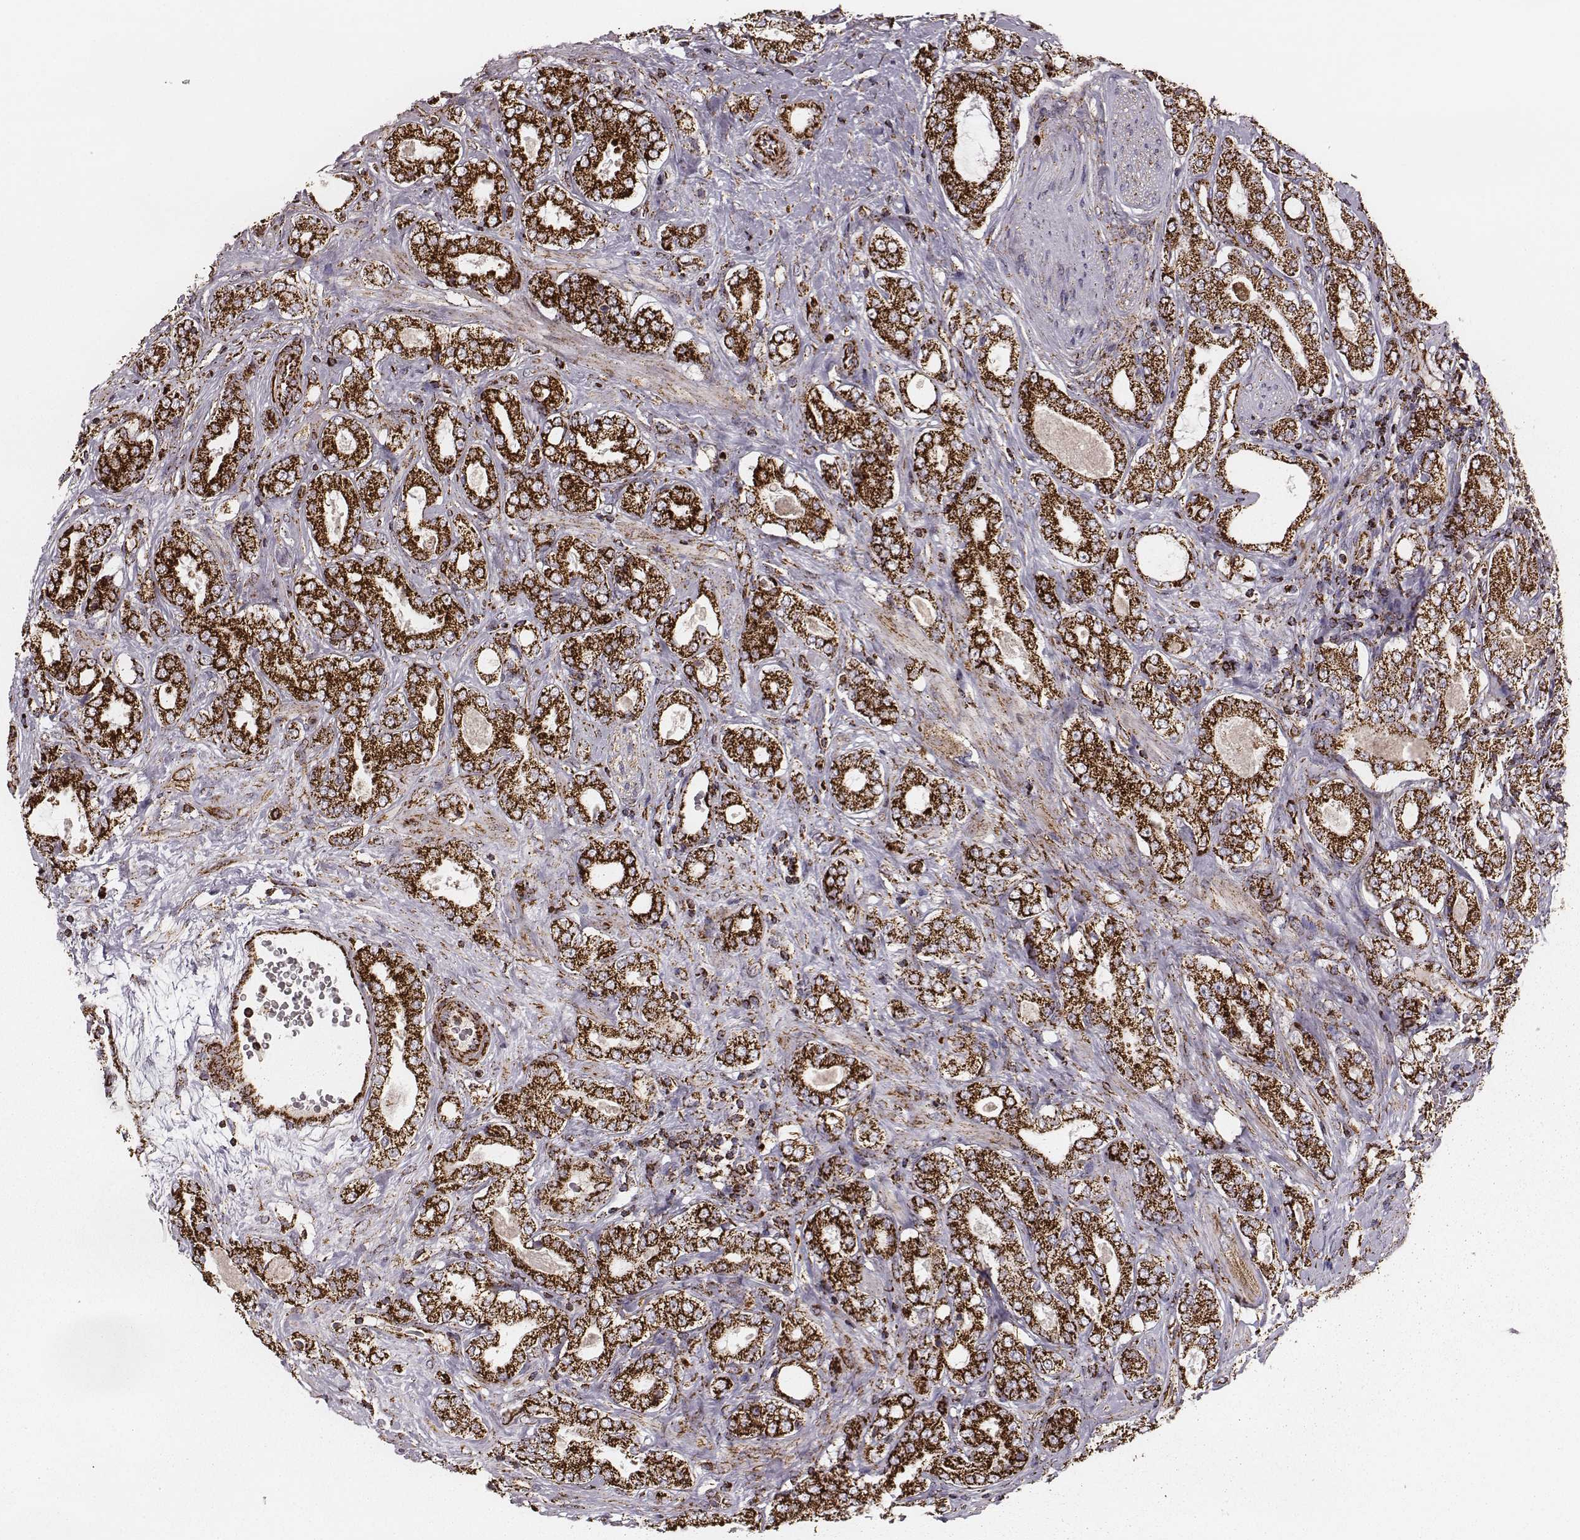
{"staining": {"intensity": "strong", "quantity": ">75%", "location": "cytoplasmic/membranous"}, "tissue": "prostate cancer", "cell_type": "Tumor cells", "image_type": "cancer", "snomed": [{"axis": "morphology", "description": "Adenocarcinoma, NOS"}, {"axis": "topography", "description": "Prostate"}], "caption": "An immunohistochemistry micrograph of tumor tissue is shown. Protein staining in brown shows strong cytoplasmic/membranous positivity in prostate adenocarcinoma within tumor cells. The staining is performed using DAB (3,3'-diaminobenzidine) brown chromogen to label protein expression. The nuclei are counter-stained blue using hematoxylin.", "gene": "TUFM", "patient": {"sex": "male", "age": 64}}